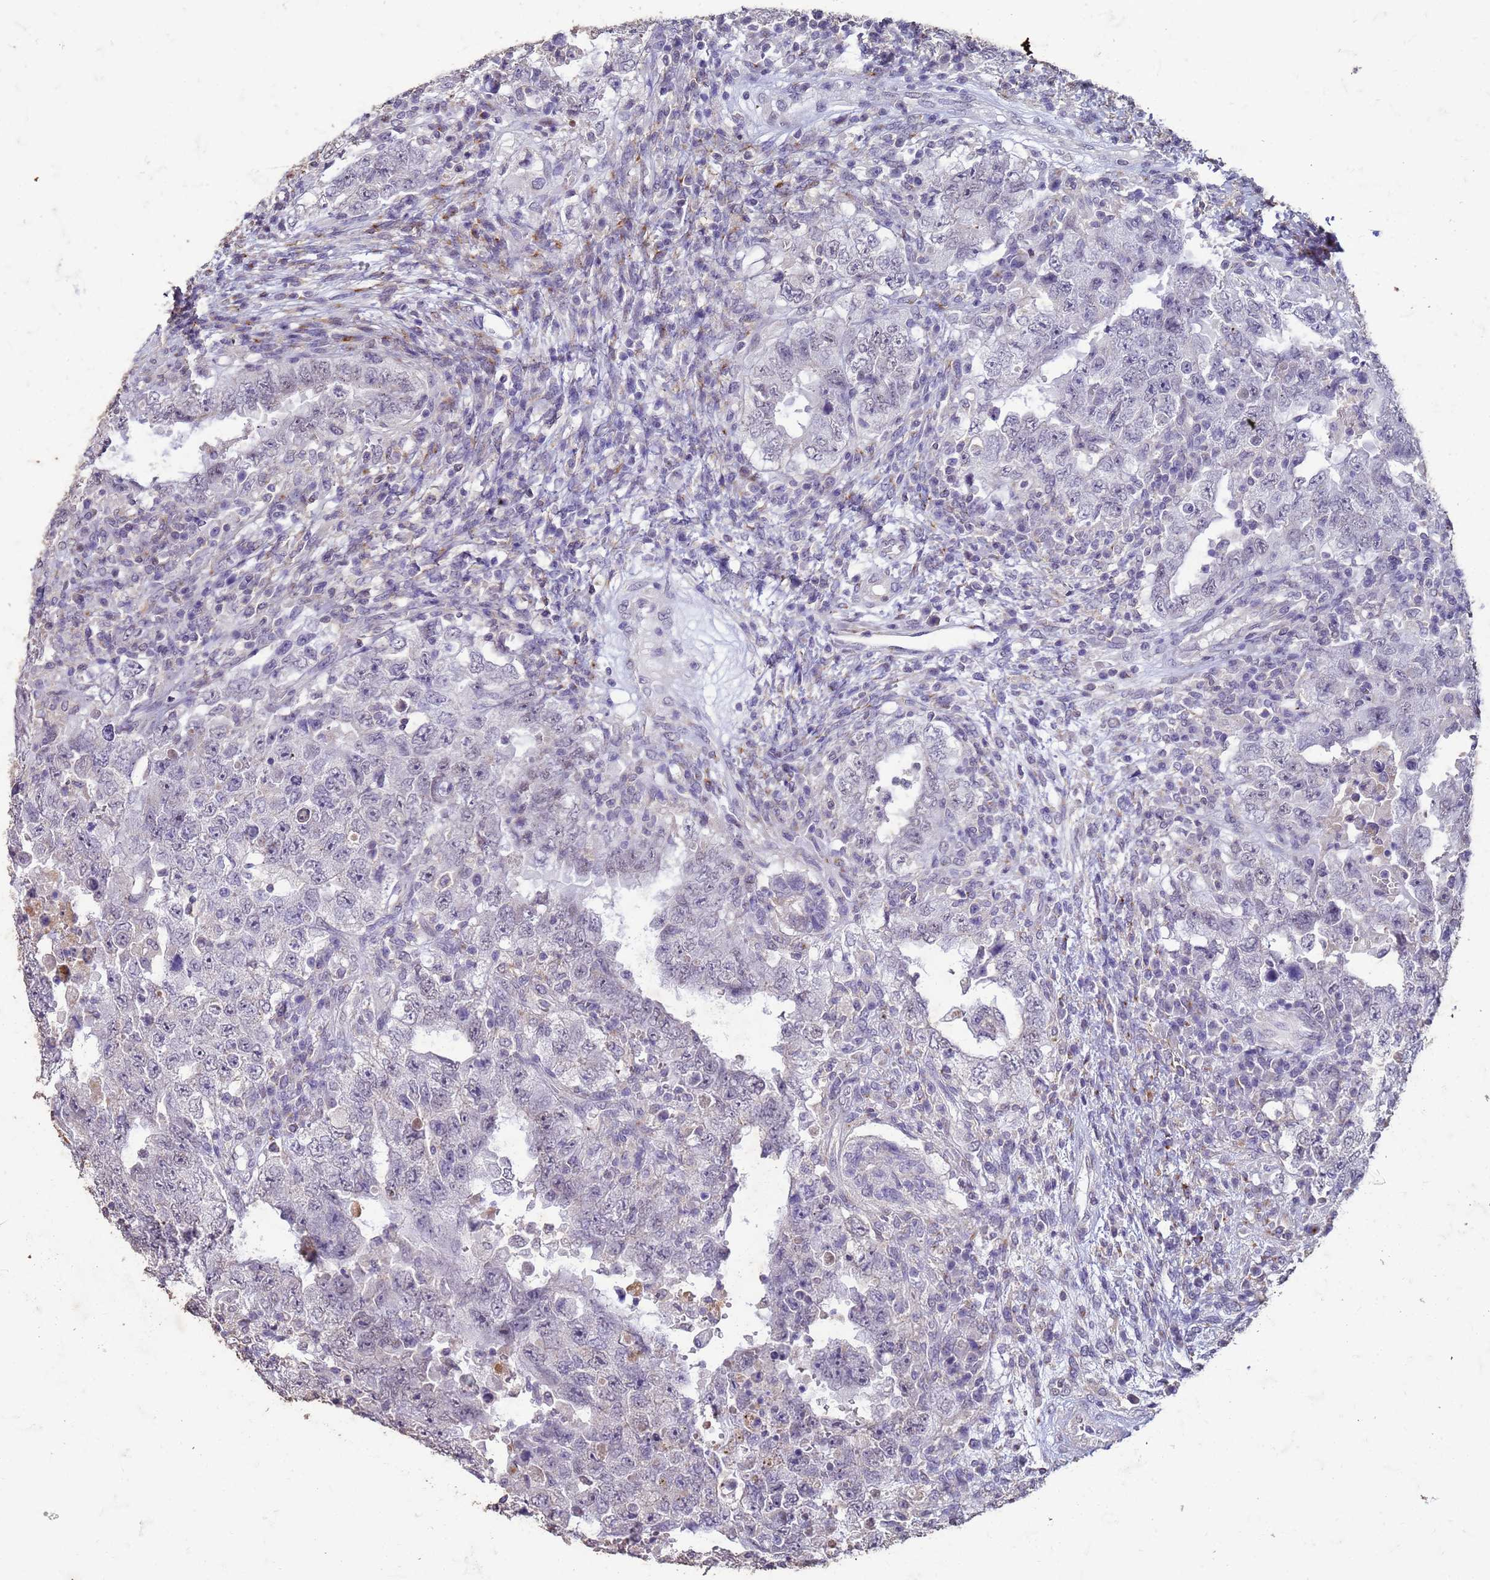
{"staining": {"intensity": "negative", "quantity": "none", "location": "none"}, "tissue": "testis cancer", "cell_type": "Tumor cells", "image_type": "cancer", "snomed": [{"axis": "morphology", "description": "Carcinoma, Embryonal, NOS"}, {"axis": "topography", "description": "Testis"}], "caption": "IHC image of neoplastic tissue: embryonal carcinoma (testis) stained with DAB (3,3'-diaminobenzidine) demonstrates no significant protein staining in tumor cells.", "gene": "SLC25A15", "patient": {"sex": "male", "age": 26}}